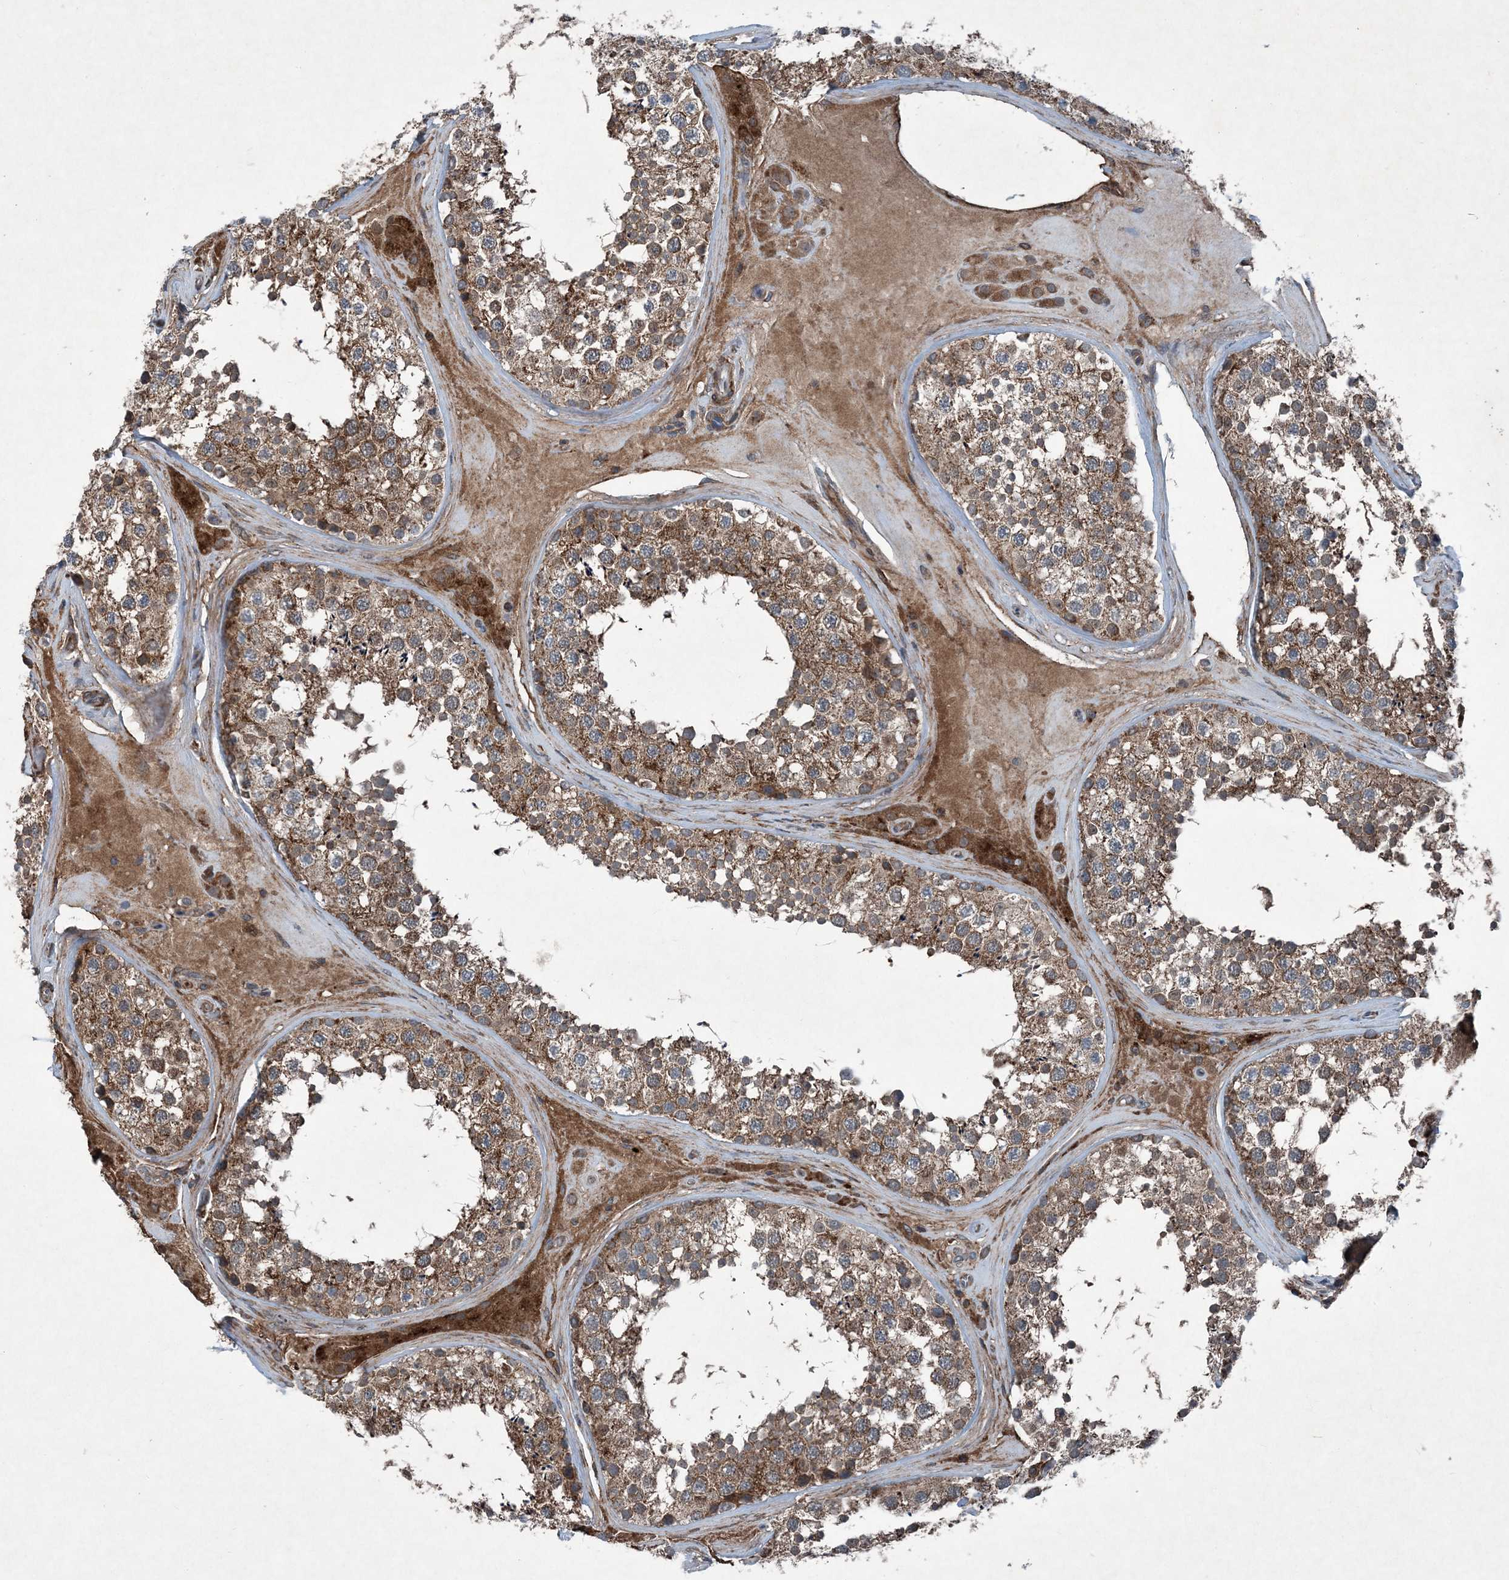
{"staining": {"intensity": "moderate", "quantity": ">75%", "location": "cytoplasmic/membranous"}, "tissue": "testis", "cell_type": "Cells in seminiferous ducts", "image_type": "normal", "snomed": [{"axis": "morphology", "description": "Normal tissue, NOS"}, {"axis": "topography", "description": "Testis"}], "caption": "This is an image of immunohistochemistry staining of normal testis, which shows moderate expression in the cytoplasmic/membranous of cells in seminiferous ducts.", "gene": "NDUFA2", "patient": {"sex": "male", "age": 46}}